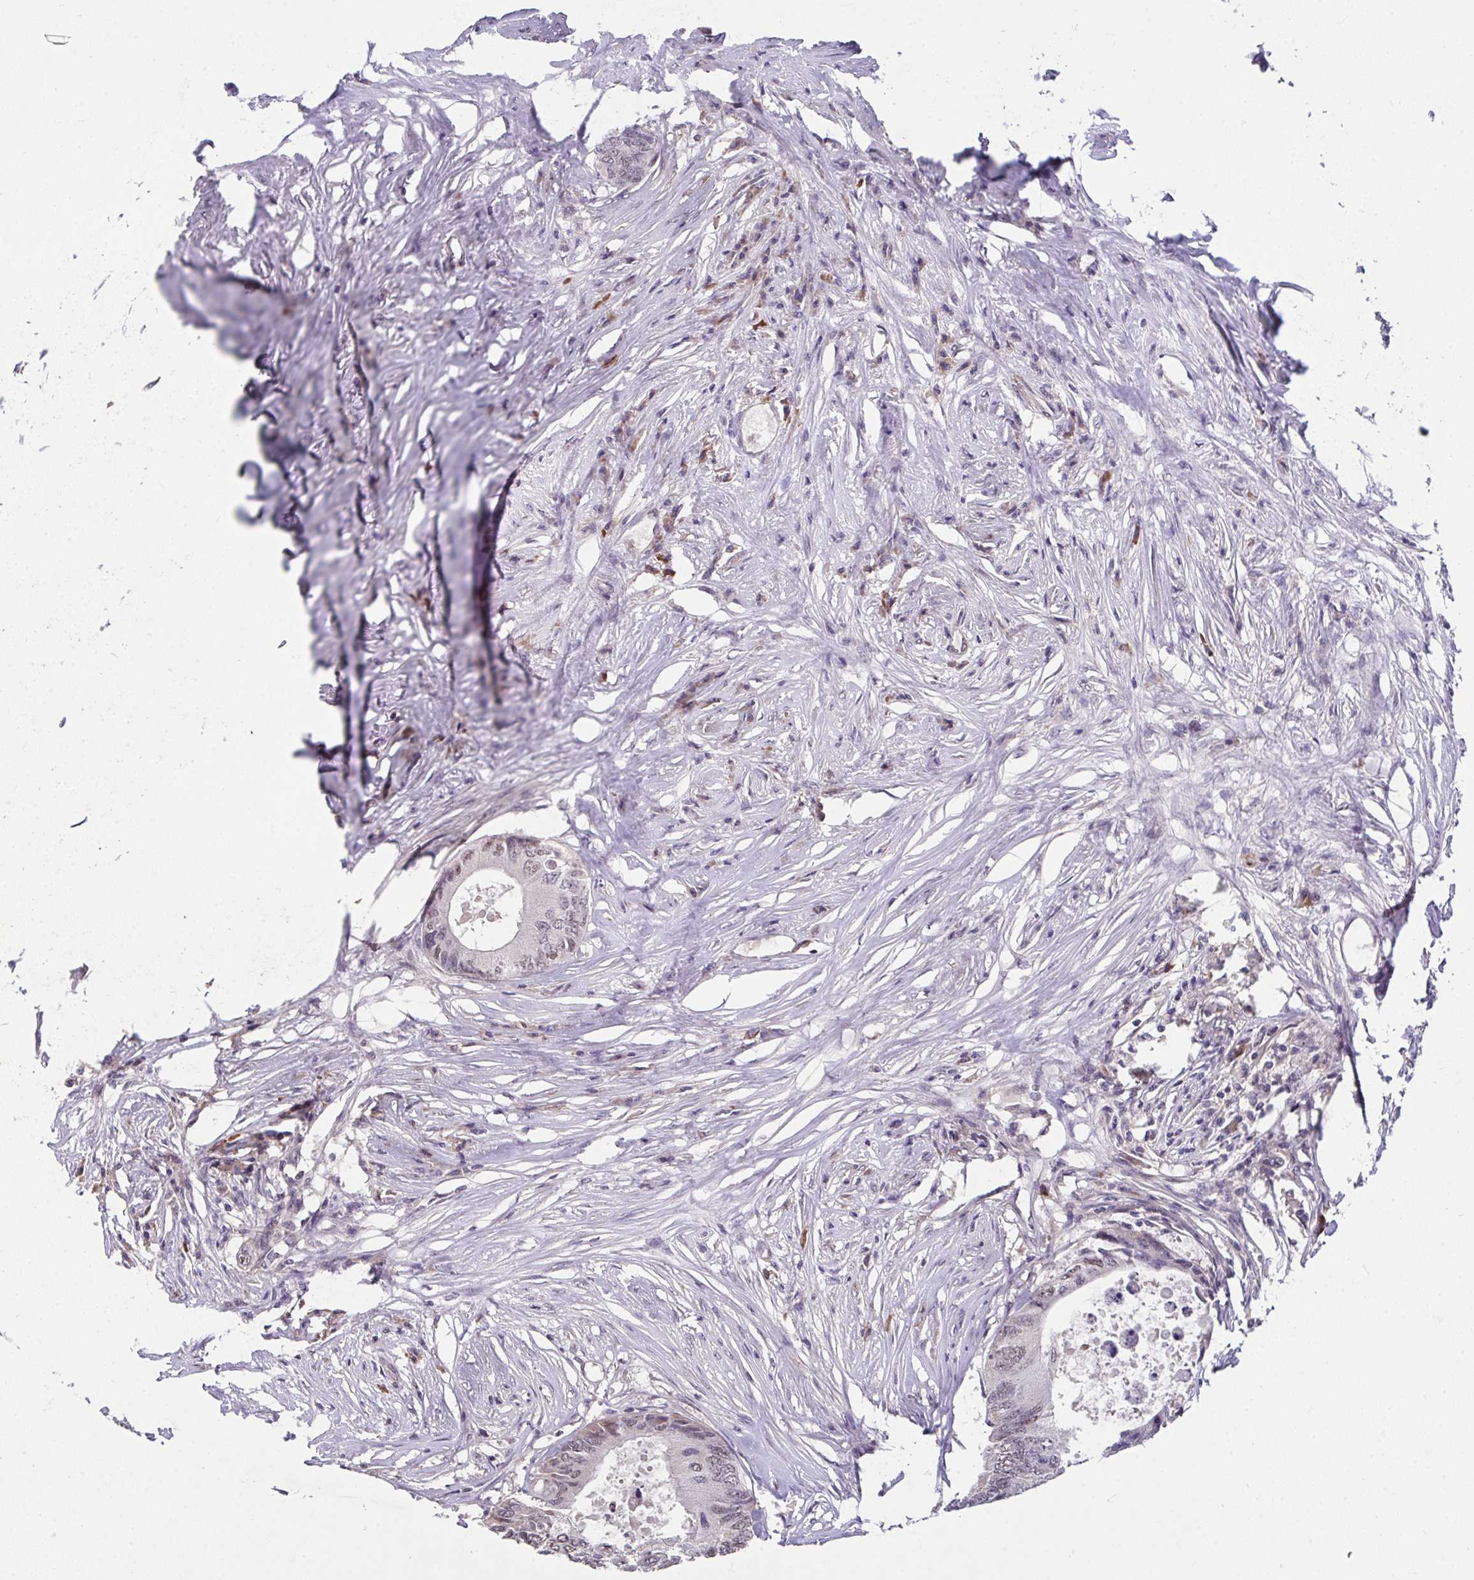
{"staining": {"intensity": "weak", "quantity": ">75%", "location": "nuclear"}, "tissue": "colorectal cancer", "cell_type": "Tumor cells", "image_type": "cancer", "snomed": [{"axis": "morphology", "description": "Adenocarcinoma, NOS"}, {"axis": "topography", "description": "Colon"}], "caption": "An image of colorectal adenocarcinoma stained for a protein displays weak nuclear brown staining in tumor cells.", "gene": "RBBP6", "patient": {"sex": "male", "age": 71}}